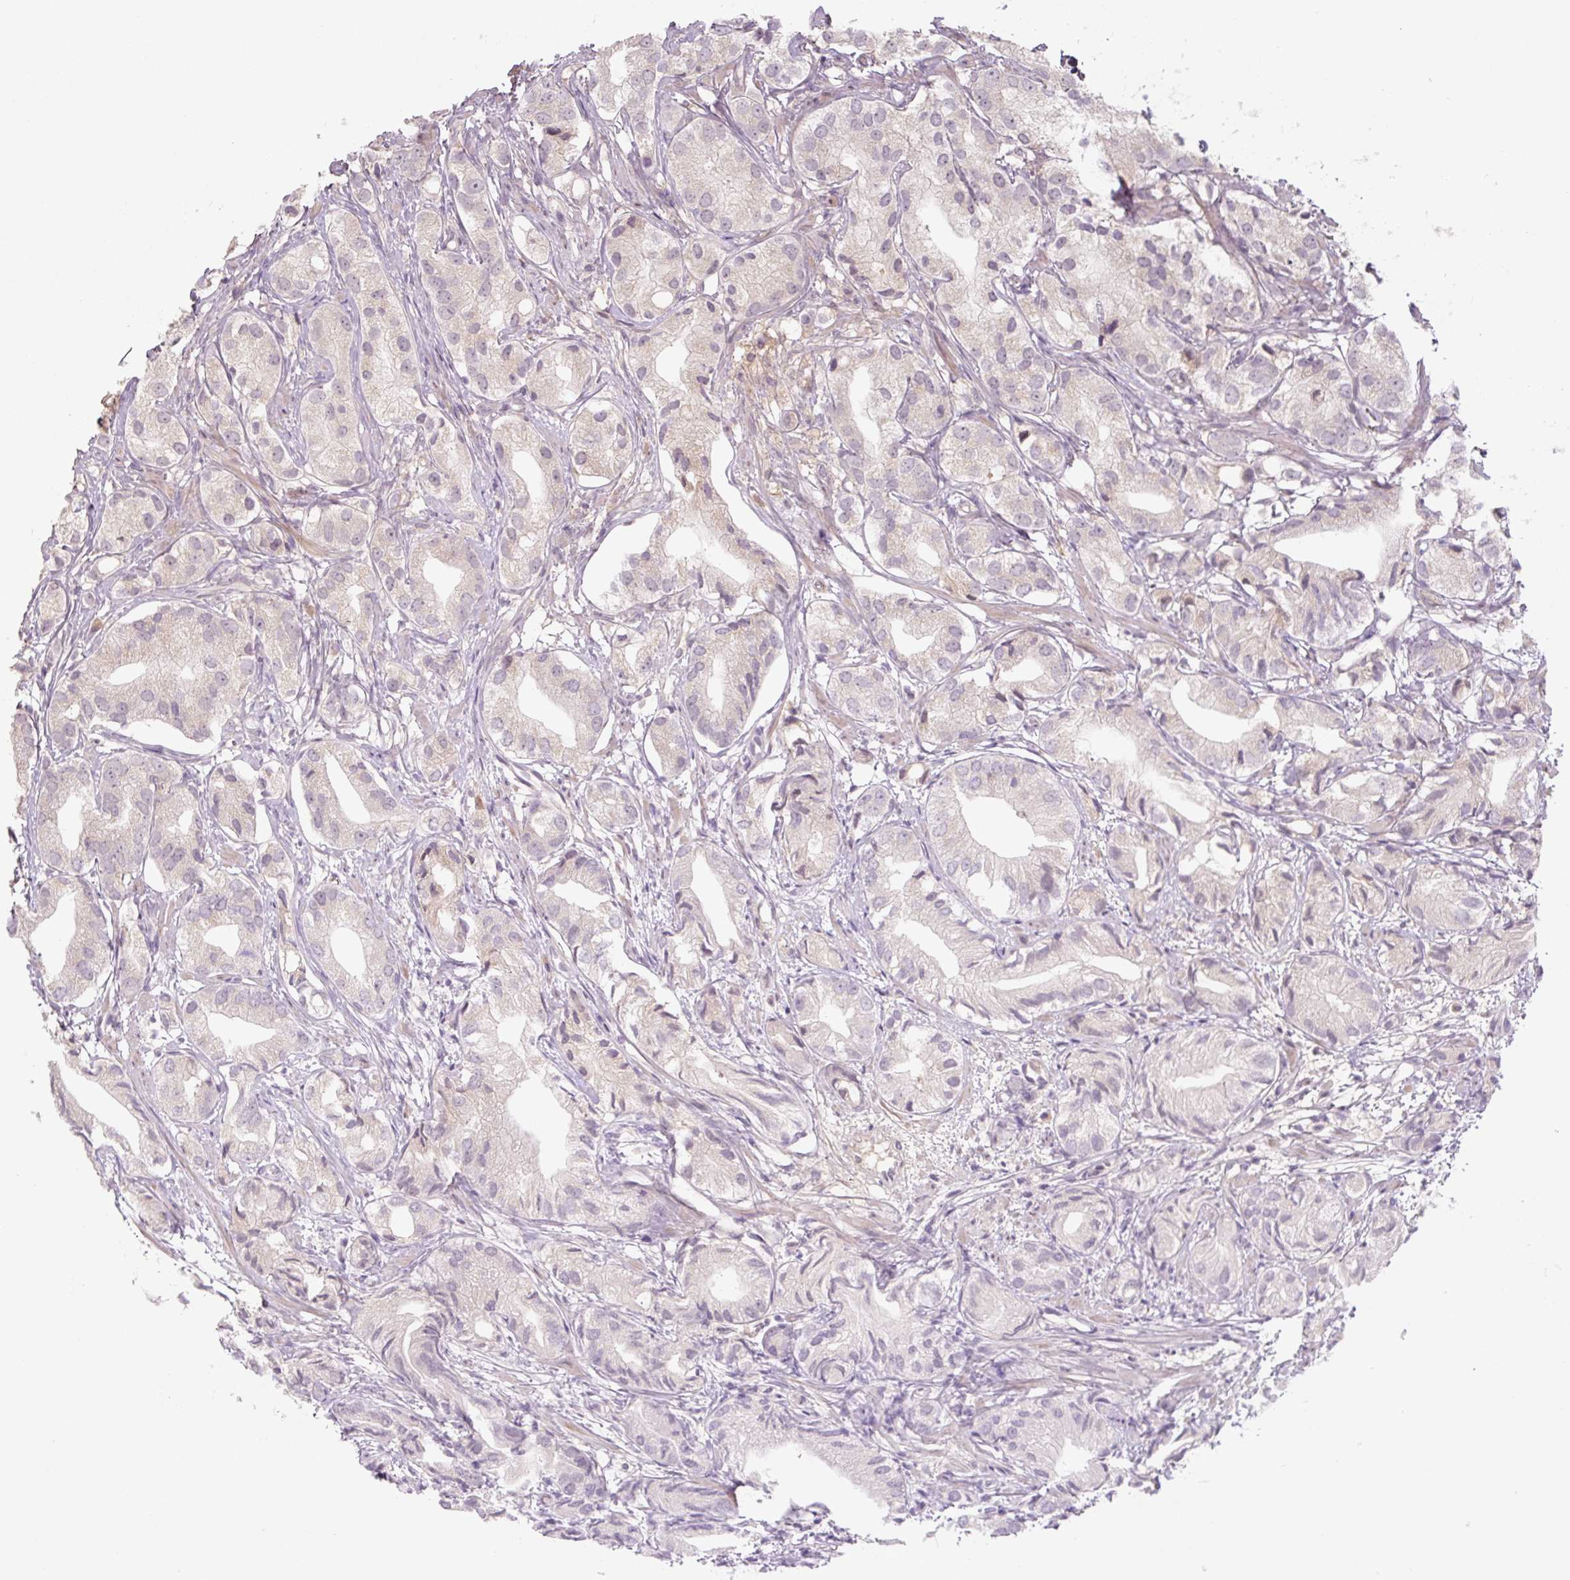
{"staining": {"intensity": "negative", "quantity": "none", "location": "none"}, "tissue": "prostate cancer", "cell_type": "Tumor cells", "image_type": "cancer", "snomed": [{"axis": "morphology", "description": "Adenocarcinoma, High grade"}, {"axis": "topography", "description": "Prostate"}], "caption": "Immunohistochemistry of human prostate cancer shows no staining in tumor cells. (Brightfield microscopy of DAB IHC at high magnification).", "gene": "C2orf73", "patient": {"sex": "male", "age": 82}}